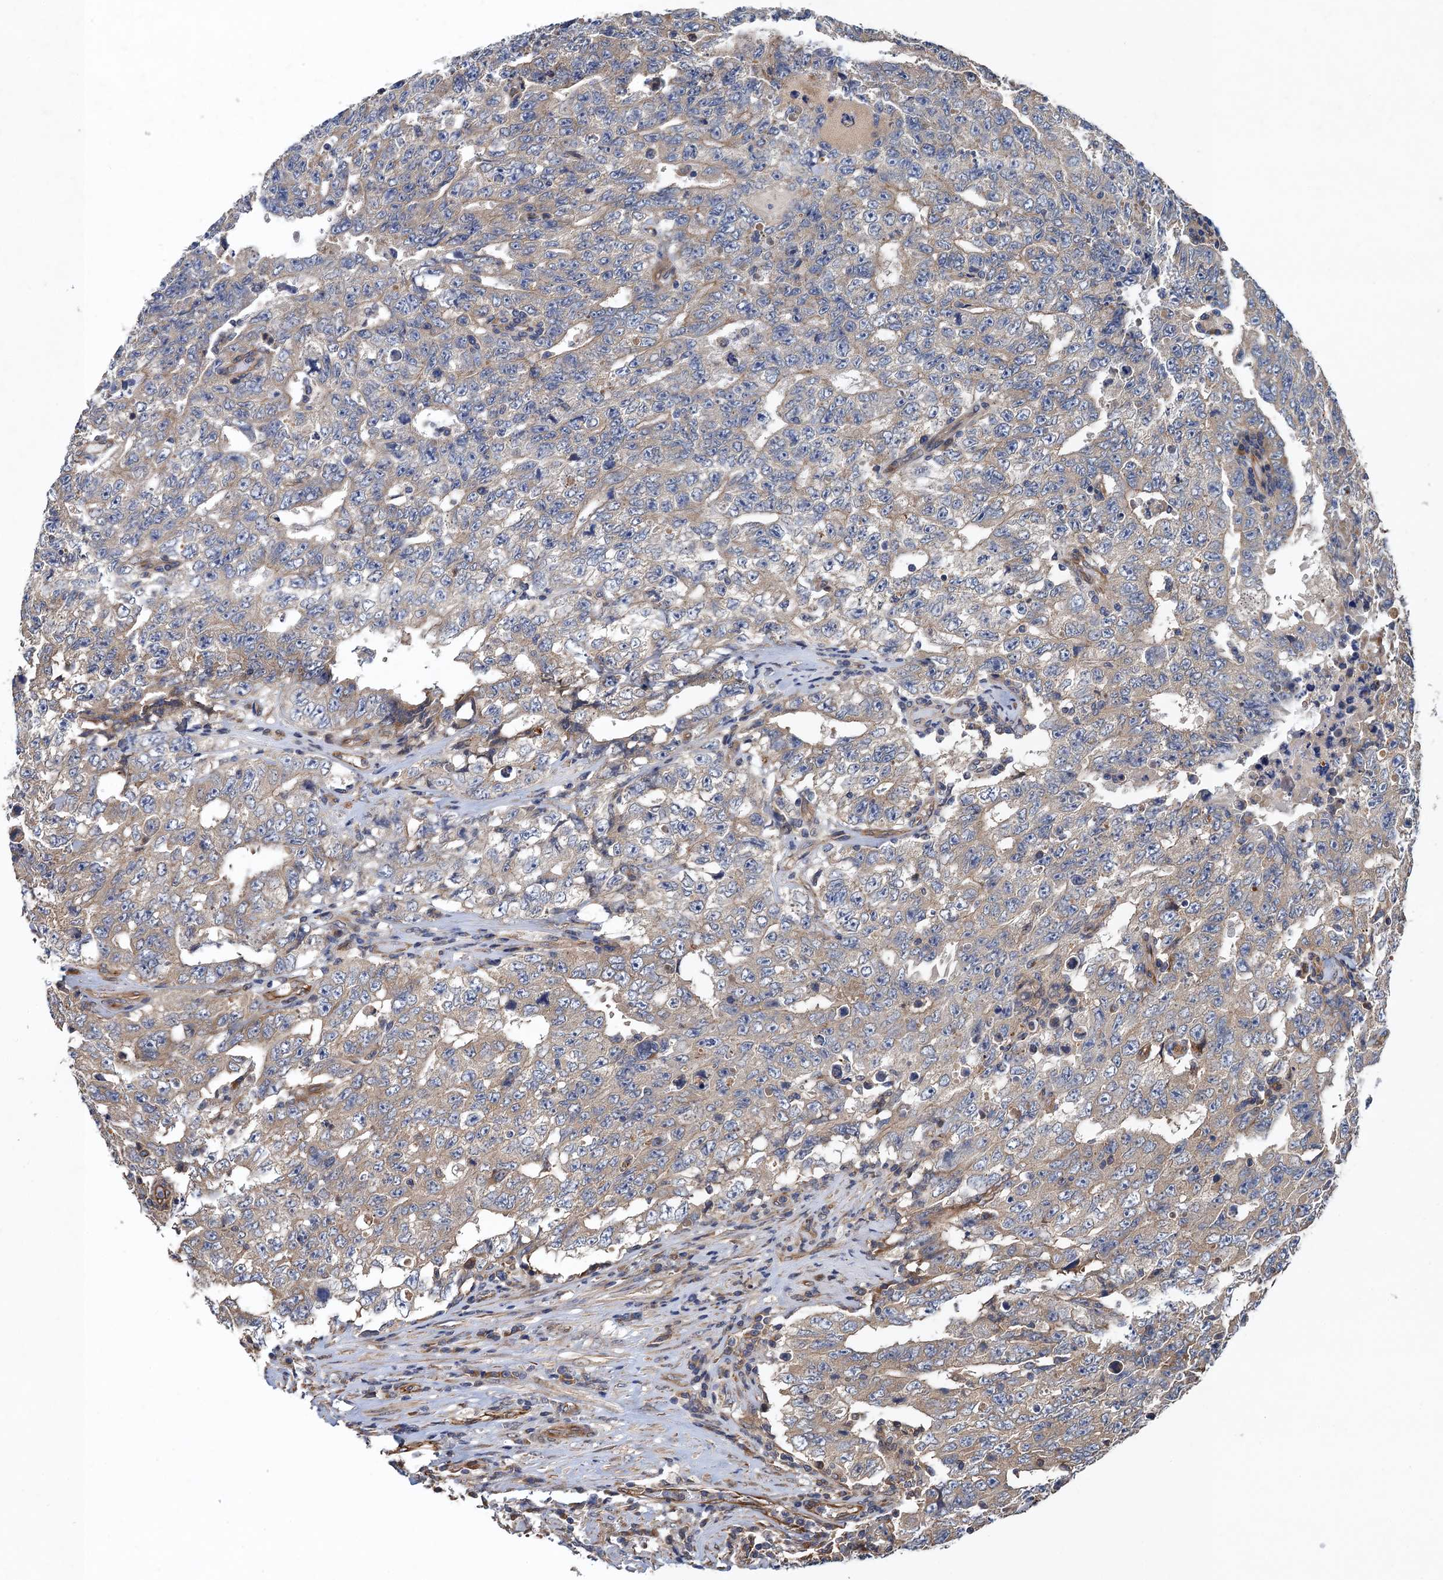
{"staining": {"intensity": "weak", "quantity": "25%-75%", "location": "cytoplasmic/membranous"}, "tissue": "testis cancer", "cell_type": "Tumor cells", "image_type": "cancer", "snomed": [{"axis": "morphology", "description": "Carcinoma, Embryonal, NOS"}, {"axis": "topography", "description": "Testis"}], "caption": "Weak cytoplasmic/membranous expression for a protein is identified in about 25%-75% of tumor cells of testis embryonal carcinoma using IHC.", "gene": "PJA2", "patient": {"sex": "male", "age": 26}}